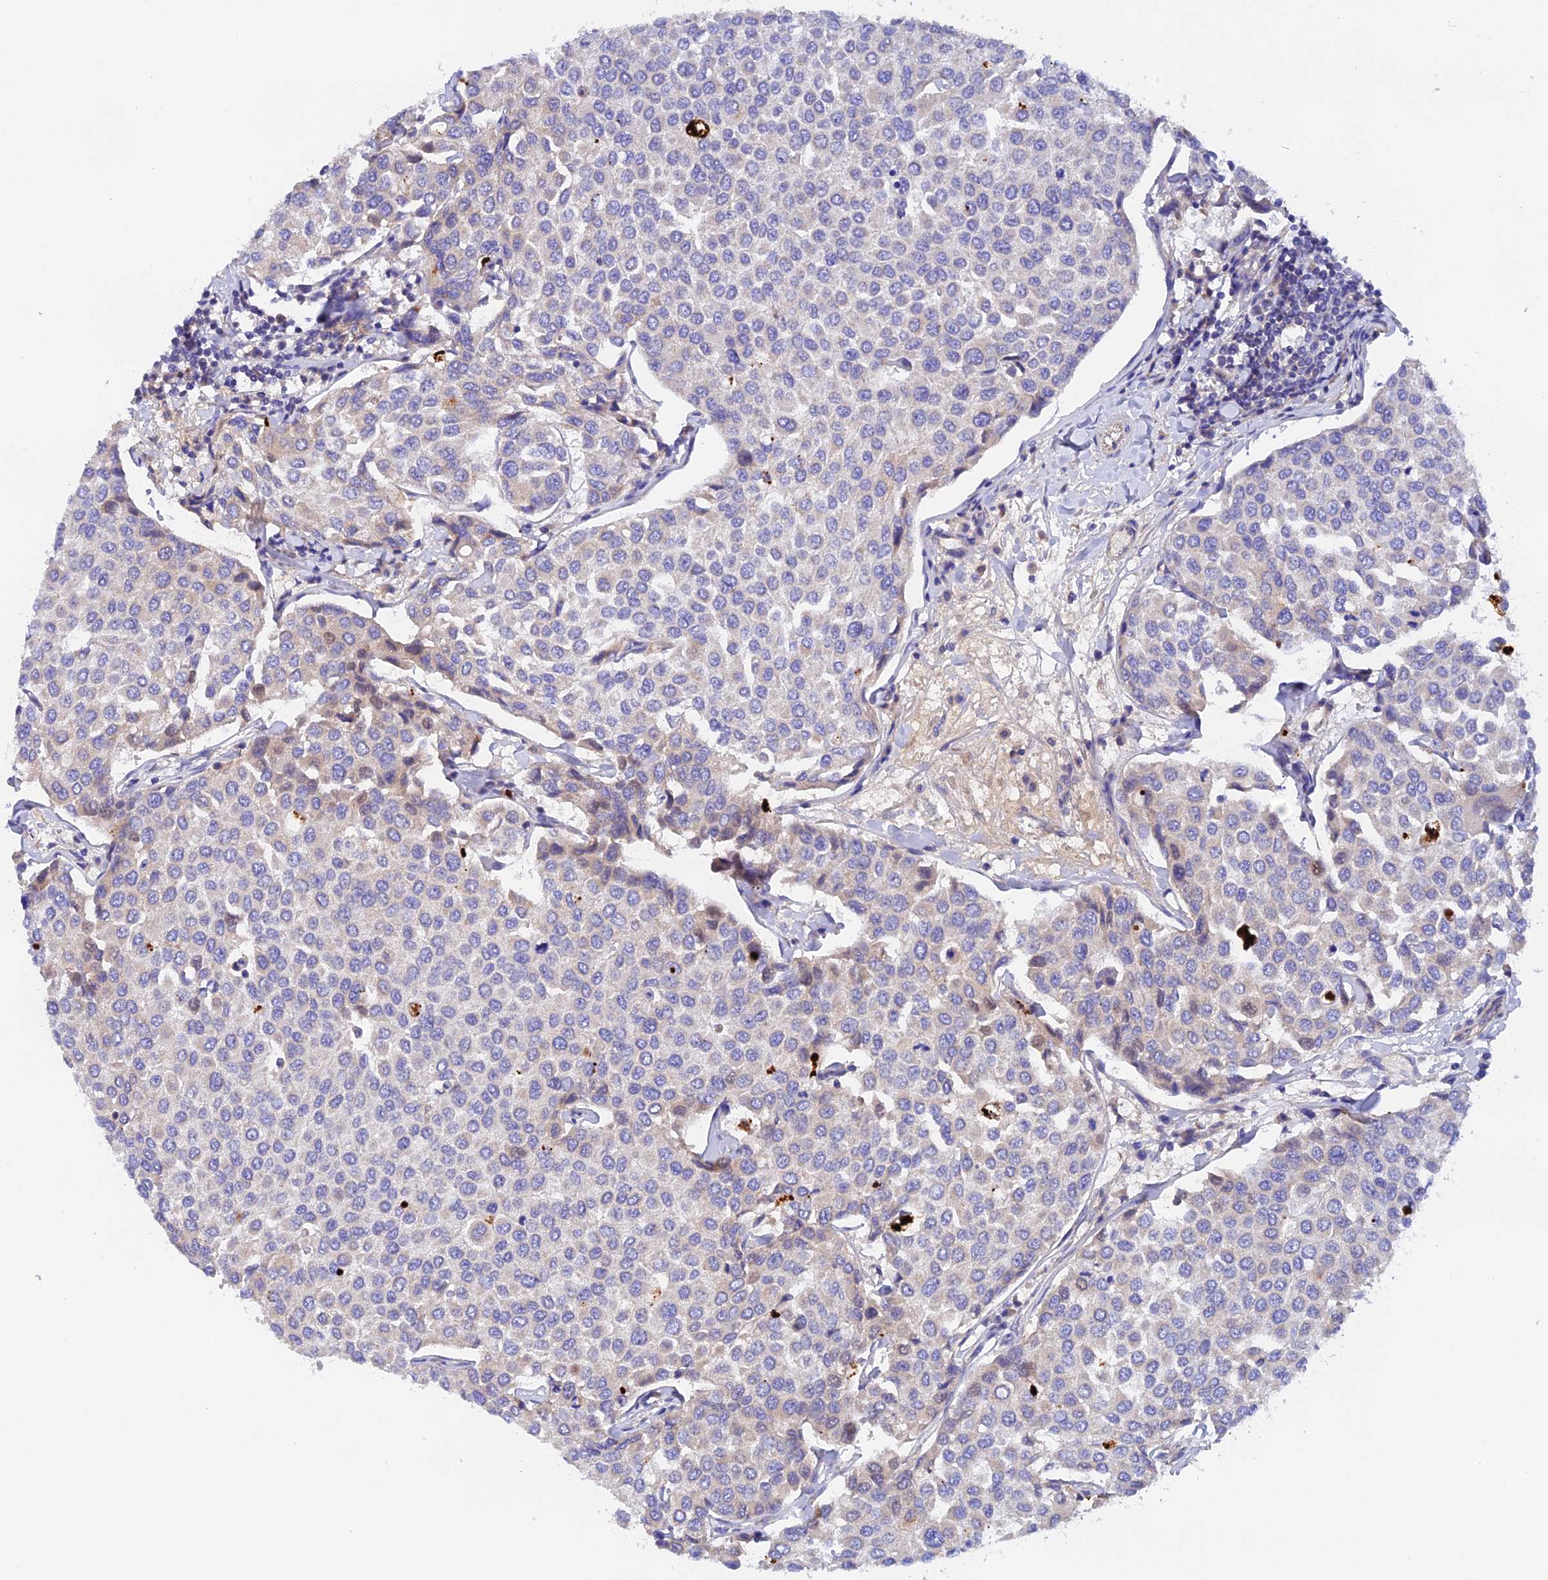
{"staining": {"intensity": "negative", "quantity": "none", "location": "none"}, "tissue": "breast cancer", "cell_type": "Tumor cells", "image_type": "cancer", "snomed": [{"axis": "morphology", "description": "Duct carcinoma"}, {"axis": "topography", "description": "Breast"}], "caption": "Immunohistochemistry of breast invasive ductal carcinoma shows no expression in tumor cells.", "gene": "RANBP6", "patient": {"sex": "female", "age": 55}}